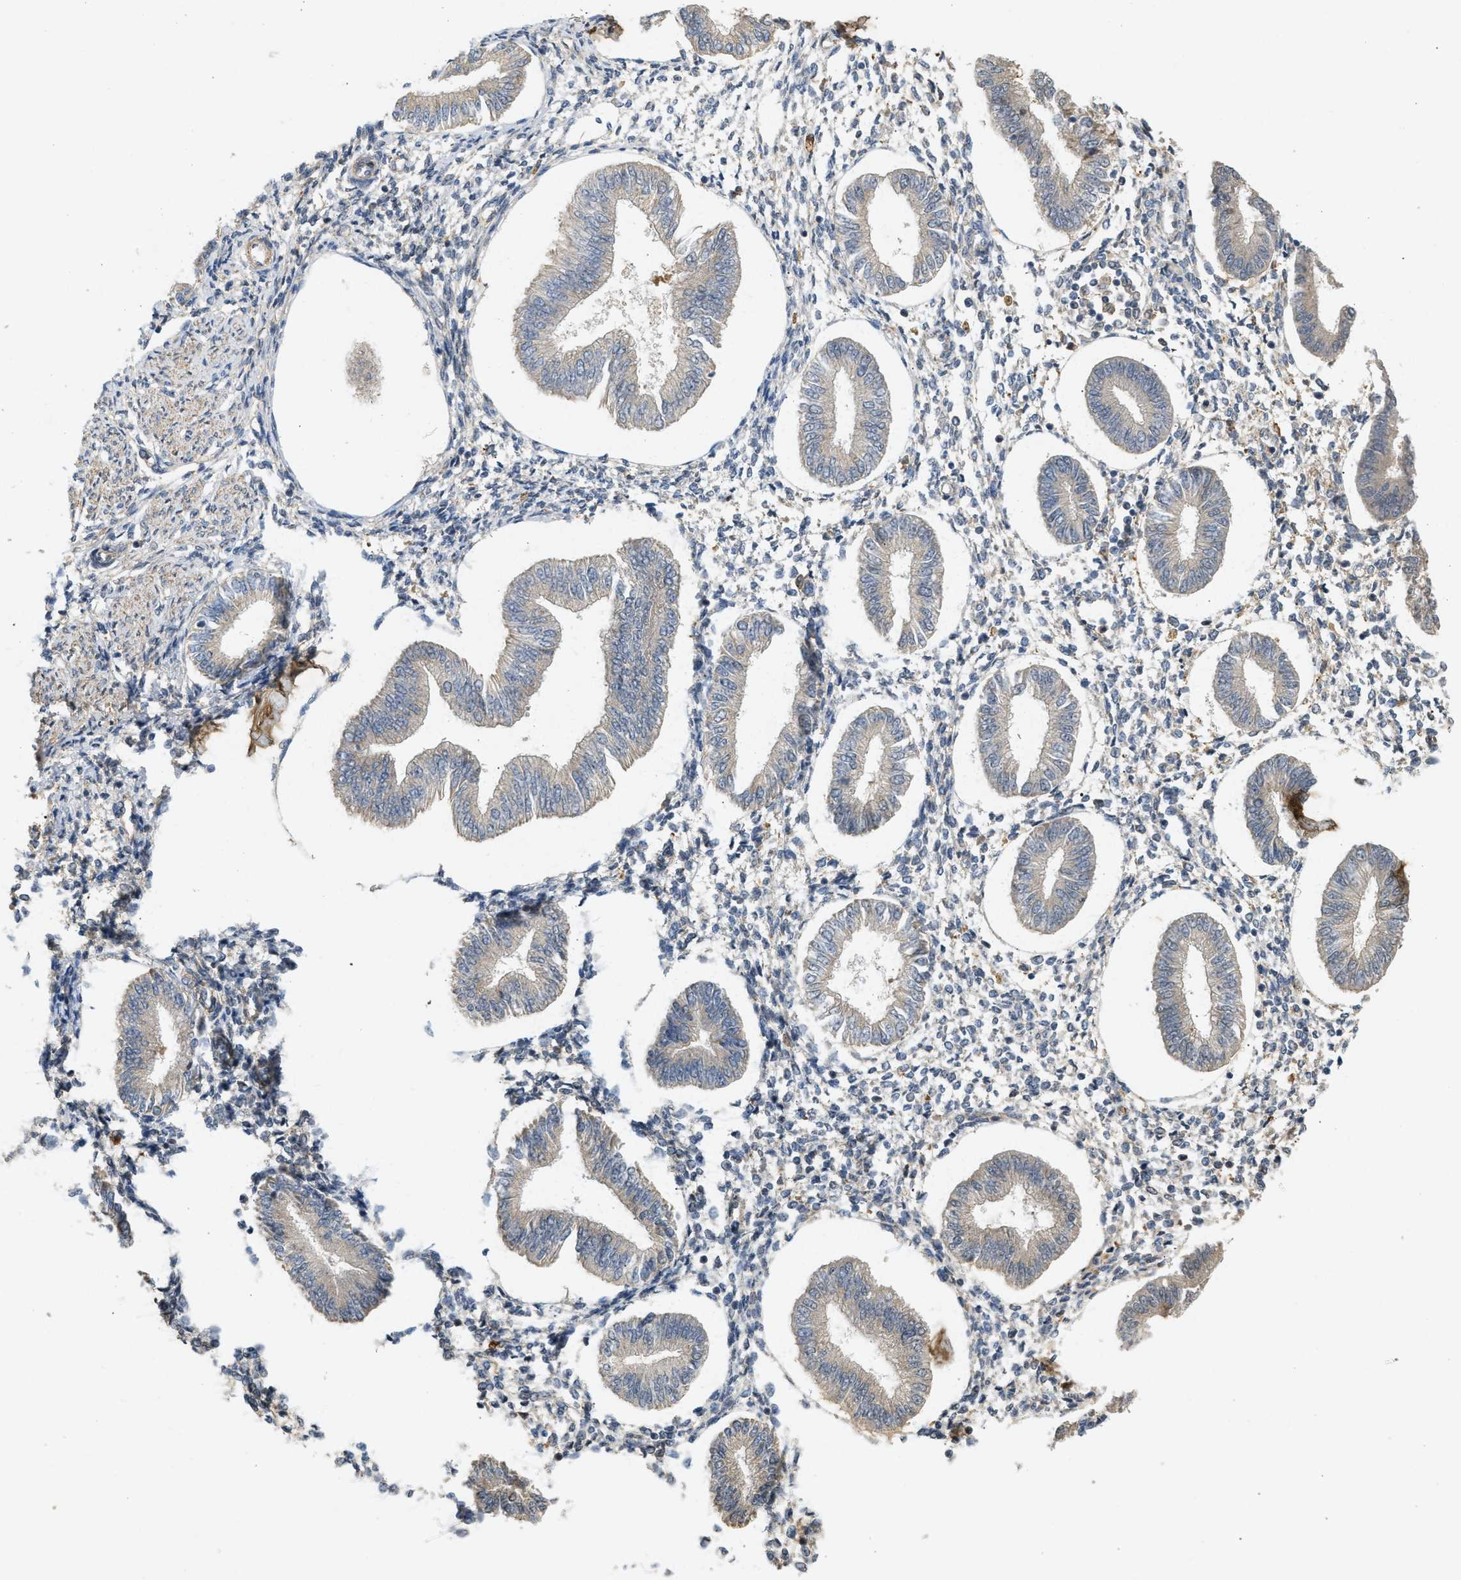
{"staining": {"intensity": "negative", "quantity": "none", "location": "none"}, "tissue": "endometrium", "cell_type": "Cells in endometrial stroma", "image_type": "normal", "snomed": [{"axis": "morphology", "description": "Normal tissue, NOS"}, {"axis": "topography", "description": "Endometrium"}], "caption": "Cells in endometrial stroma are negative for brown protein staining in benign endometrium. (DAB immunohistochemistry, high magnification).", "gene": "F8", "patient": {"sex": "female", "age": 50}}